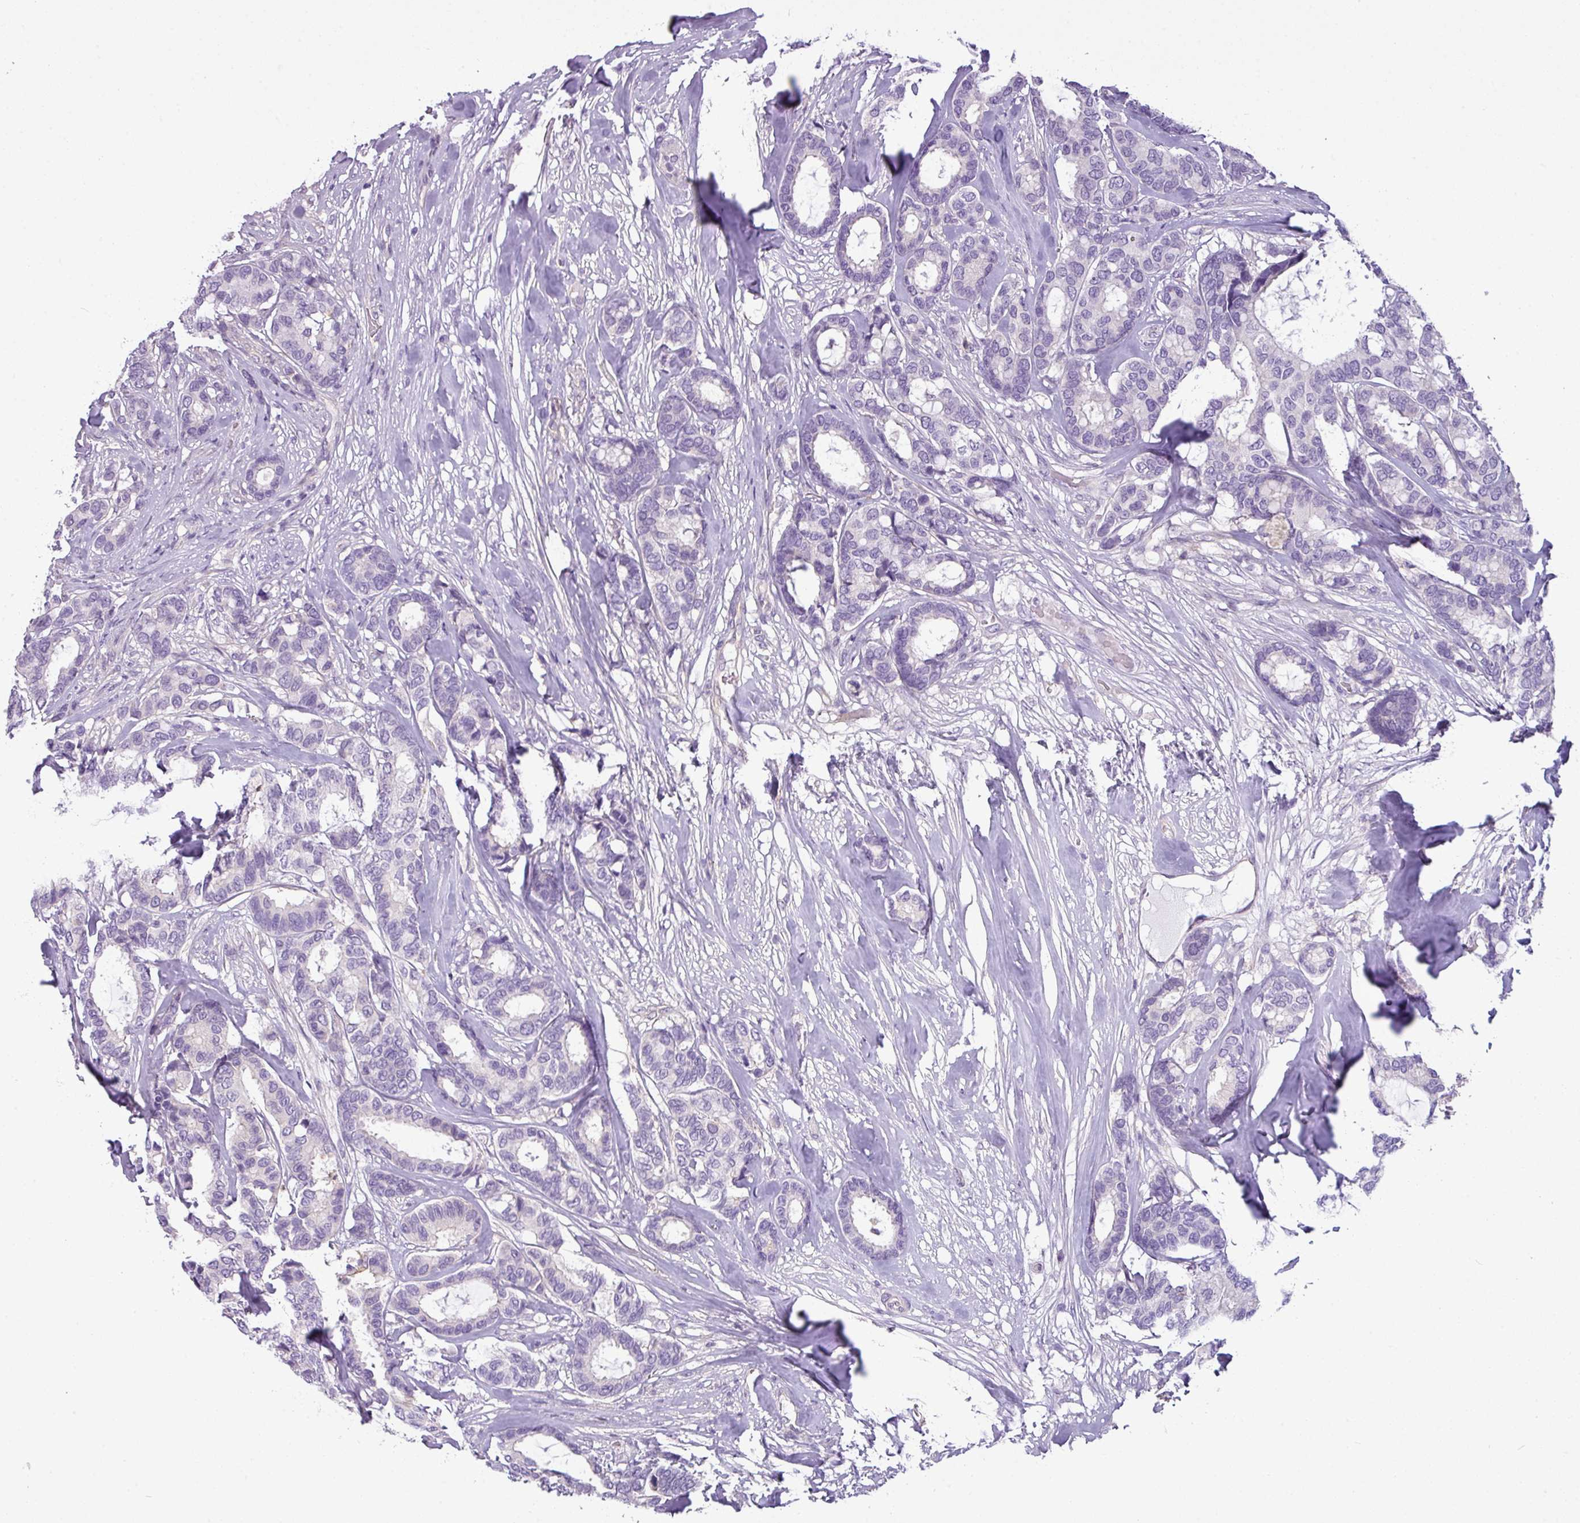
{"staining": {"intensity": "negative", "quantity": "none", "location": "none"}, "tissue": "breast cancer", "cell_type": "Tumor cells", "image_type": "cancer", "snomed": [{"axis": "morphology", "description": "Duct carcinoma"}, {"axis": "topography", "description": "Breast"}], "caption": "Human breast cancer stained for a protein using immunohistochemistry exhibits no staining in tumor cells.", "gene": "TMEM178B", "patient": {"sex": "female", "age": 87}}